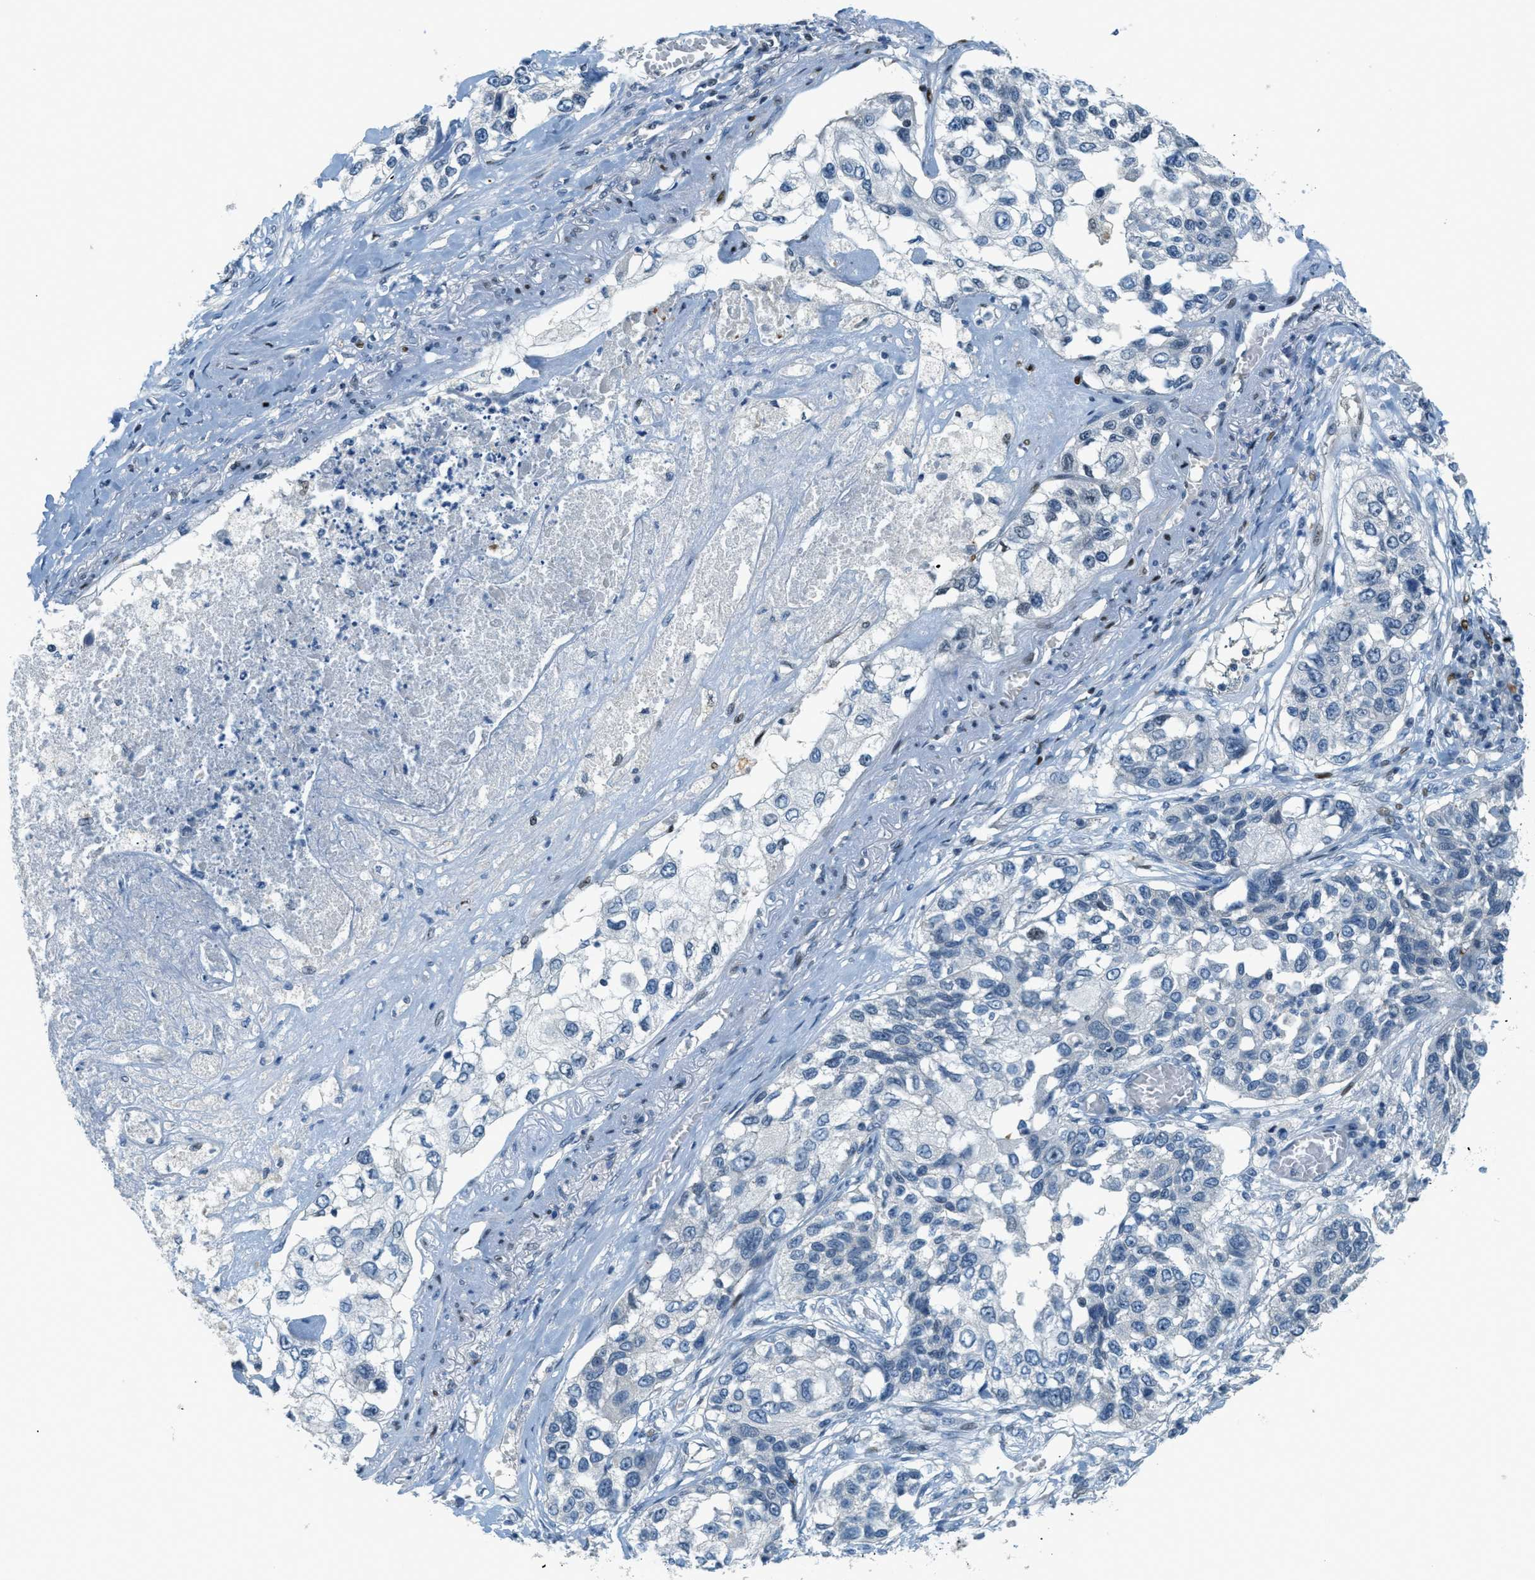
{"staining": {"intensity": "negative", "quantity": "none", "location": "none"}, "tissue": "lung cancer", "cell_type": "Tumor cells", "image_type": "cancer", "snomed": [{"axis": "morphology", "description": "Squamous cell carcinoma, NOS"}, {"axis": "topography", "description": "Lung"}], "caption": "IHC photomicrograph of neoplastic tissue: human lung cancer (squamous cell carcinoma) stained with DAB (3,3'-diaminobenzidine) reveals no significant protein staining in tumor cells.", "gene": "CYP4X1", "patient": {"sex": "male", "age": 71}}